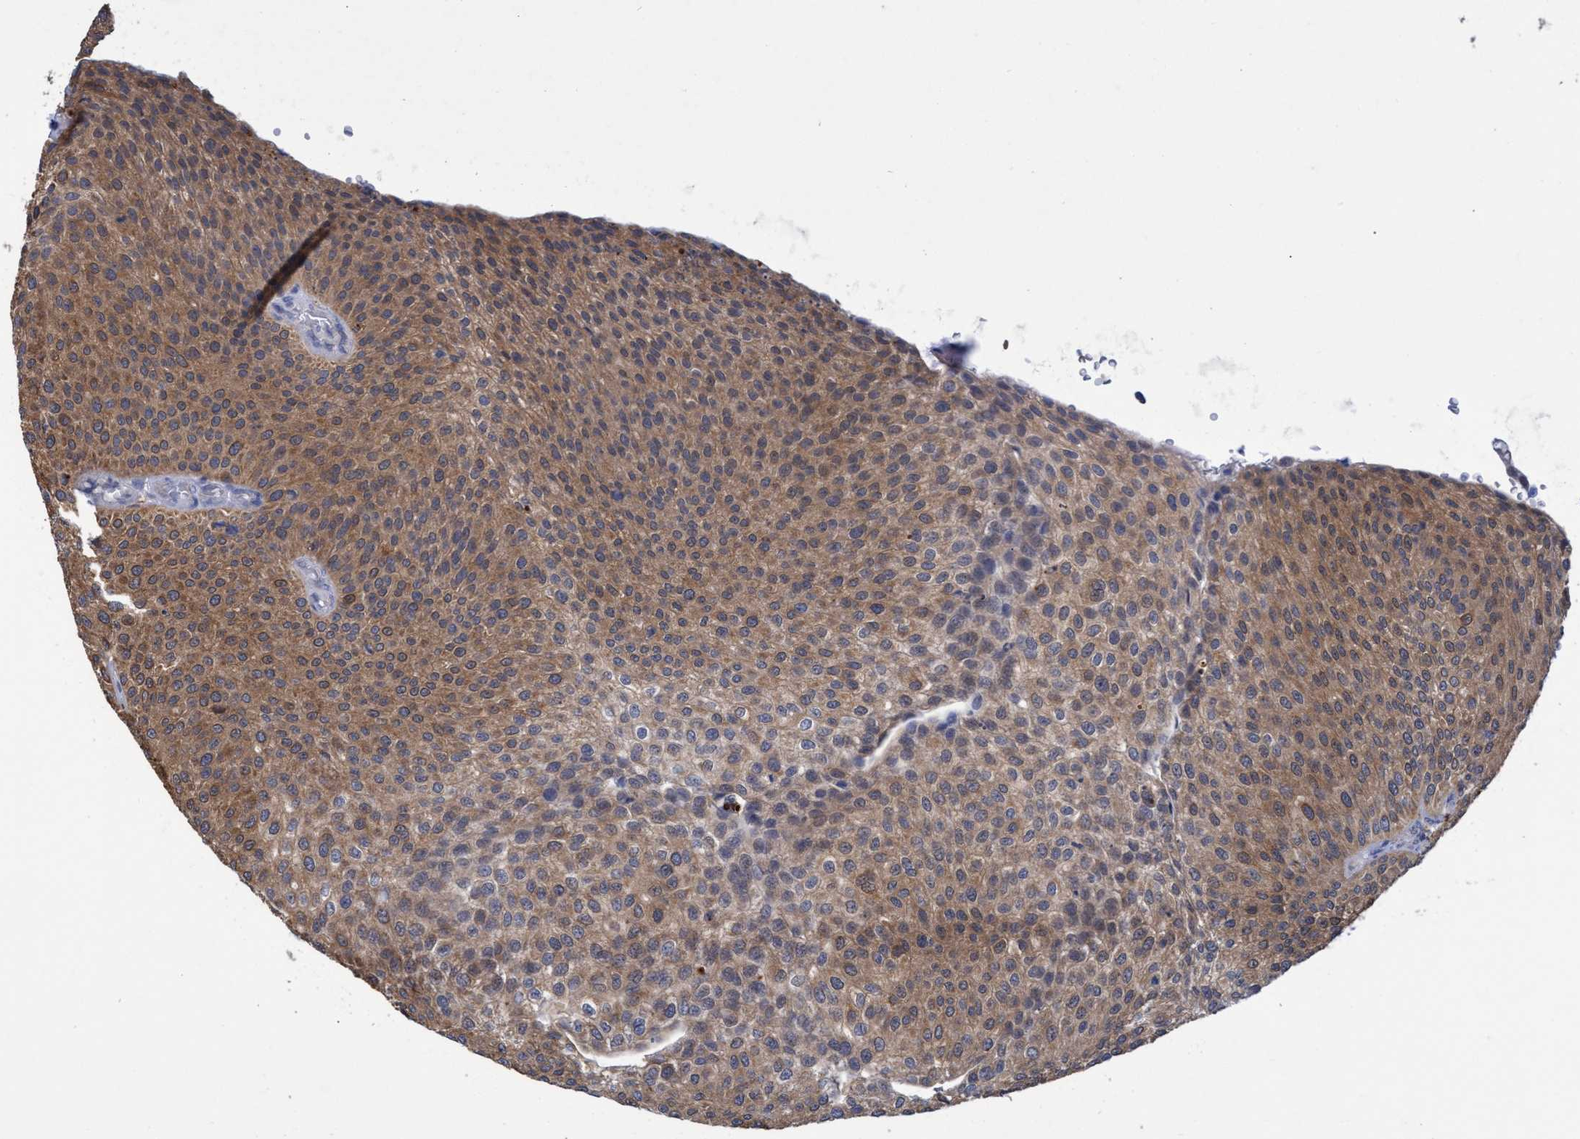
{"staining": {"intensity": "moderate", "quantity": ">75%", "location": "cytoplasmic/membranous"}, "tissue": "urothelial cancer", "cell_type": "Tumor cells", "image_type": "cancer", "snomed": [{"axis": "morphology", "description": "Urothelial carcinoma, Low grade"}, {"axis": "topography", "description": "Smooth muscle"}, {"axis": "topography", "description": "Urinary bladder"}], "caption": "Immunohistochemistry photomicrograph of neoplastic tissue: urothelial cancer stained using immunohistochemistry (IHC) shows medium levels of moderate protein expression localized specifically in the cytoplasmic/membranous of tumor cells, appearing as a cytoplasmic/membranous brown color.", "gene": "PNPO", "patient": {"sex": "male", "age": 60}}